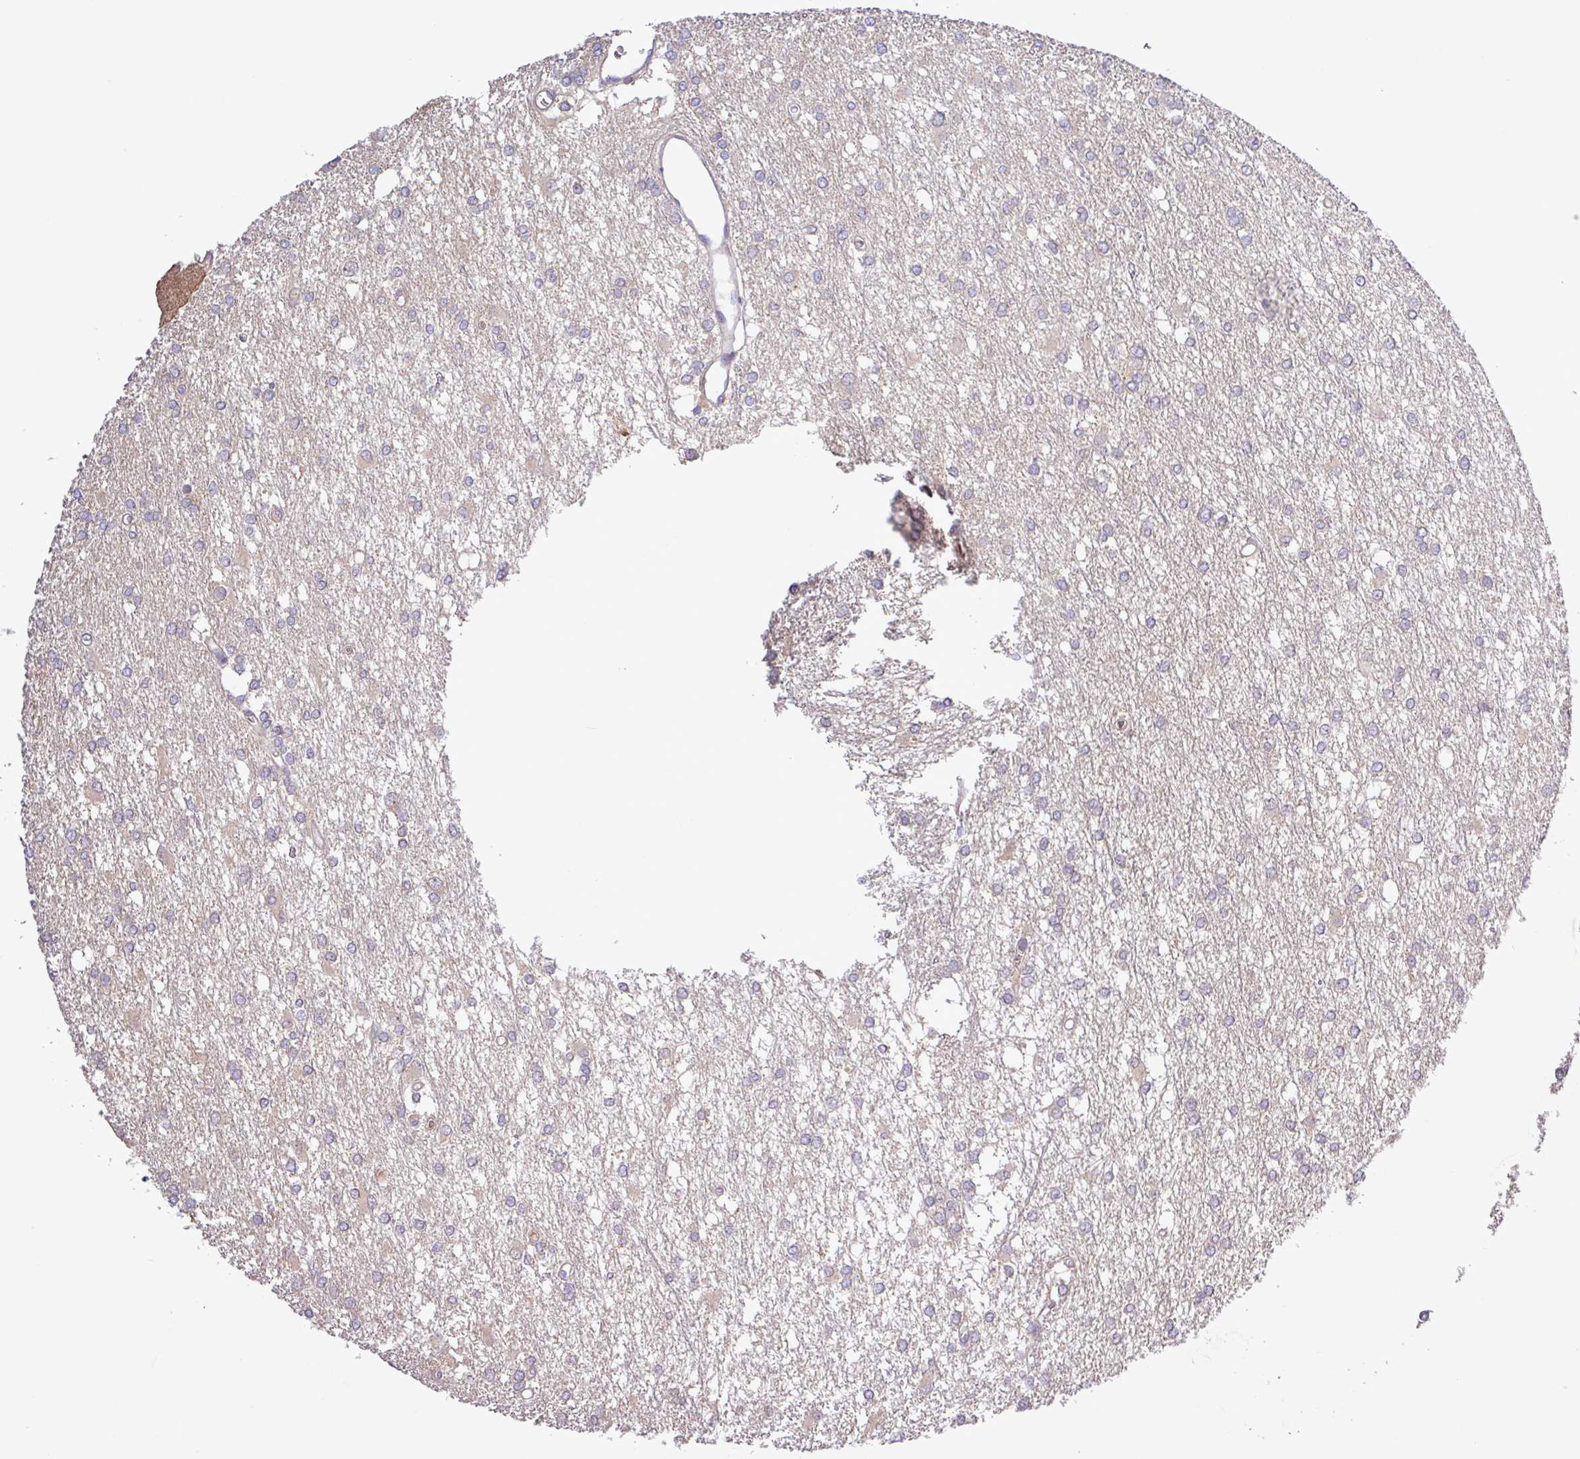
{"staining": {"intensity": "negative", "quantity": "none", "location": "none"}, "tissue": "glioma", "cell_type": "Tumor cells", "image_type": "cancer", "snomed": [{"axis": "morphology", "description": "Glioma, malignant, High grade"}, {"axis": "topography", "description": "Brain"}], "caption": "Immunohistochemical staining of malignant glioma (high-grade) displays no significant positivity in tumor cells.", "gene": "SFTPB", "patient": {"sex": "male", "age": 48}}